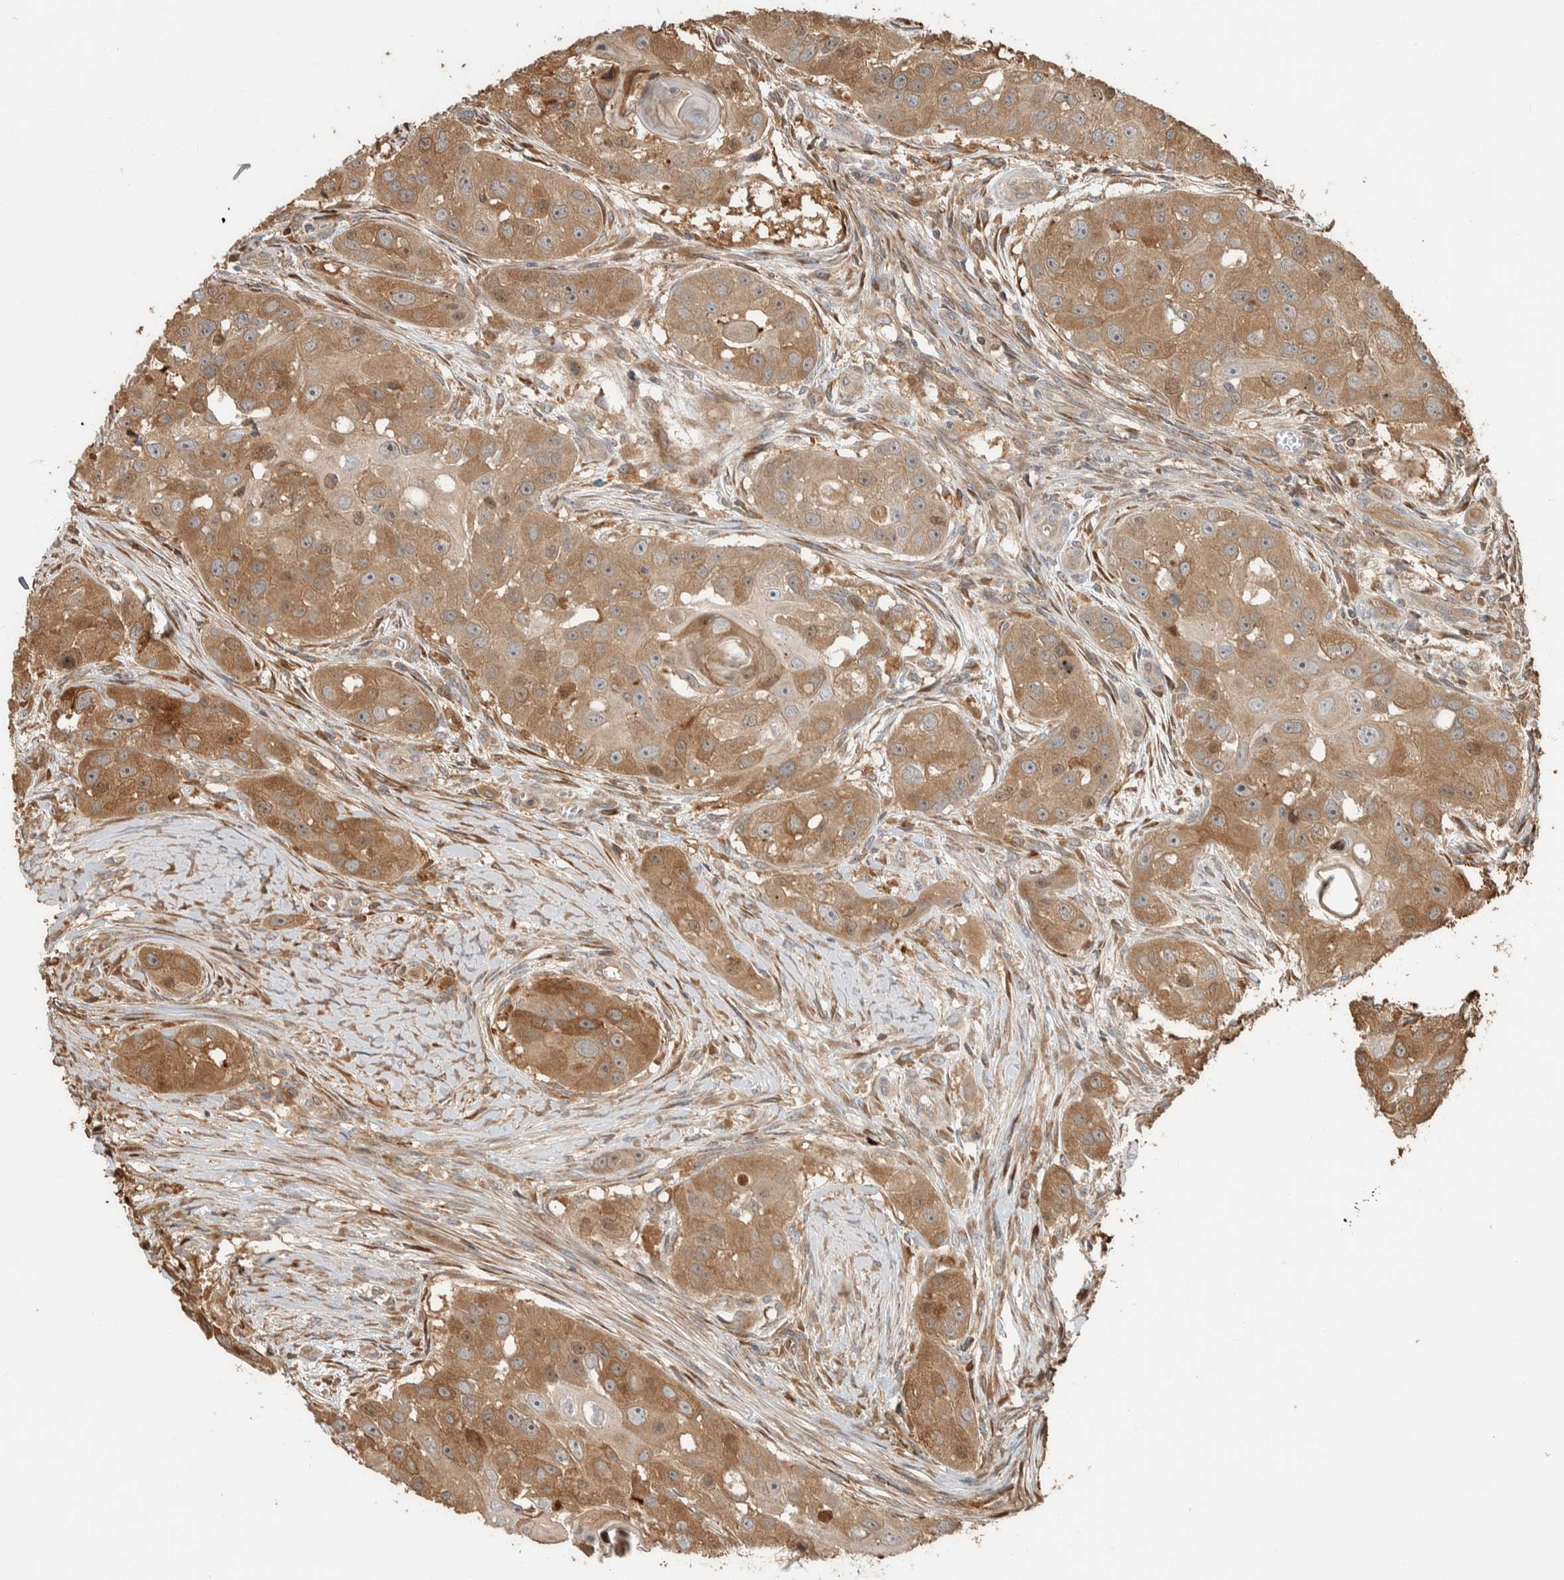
{"staining": {"intensity": "moderate", "quantity": ">75%", "location": "cytoplasmic/membranous"}, "tissue": "head and neck cancer", "cell_type": "Tumor cells", "image_type": "cancer", "snomed": [{"axis": "morphology", "description": "Normal tissue, NOS"}, {"axis": "morphology", "description": "Squamous cell carcinoma, NOS"}, {"axis": "topography", "description": "Skeletal muscle"}, {"axis": "topography", "description": "Head-Neck"}], "caption": "A high-resolution photomicrograph shows immunohistochemistry staining of head and neck cancer, which exhibits moderate cytoplasmic/membranous positivity in approximately >75% of tumor cells.", "gene": "CNTROB", "patient": {"sex": "male", "age": 51}}